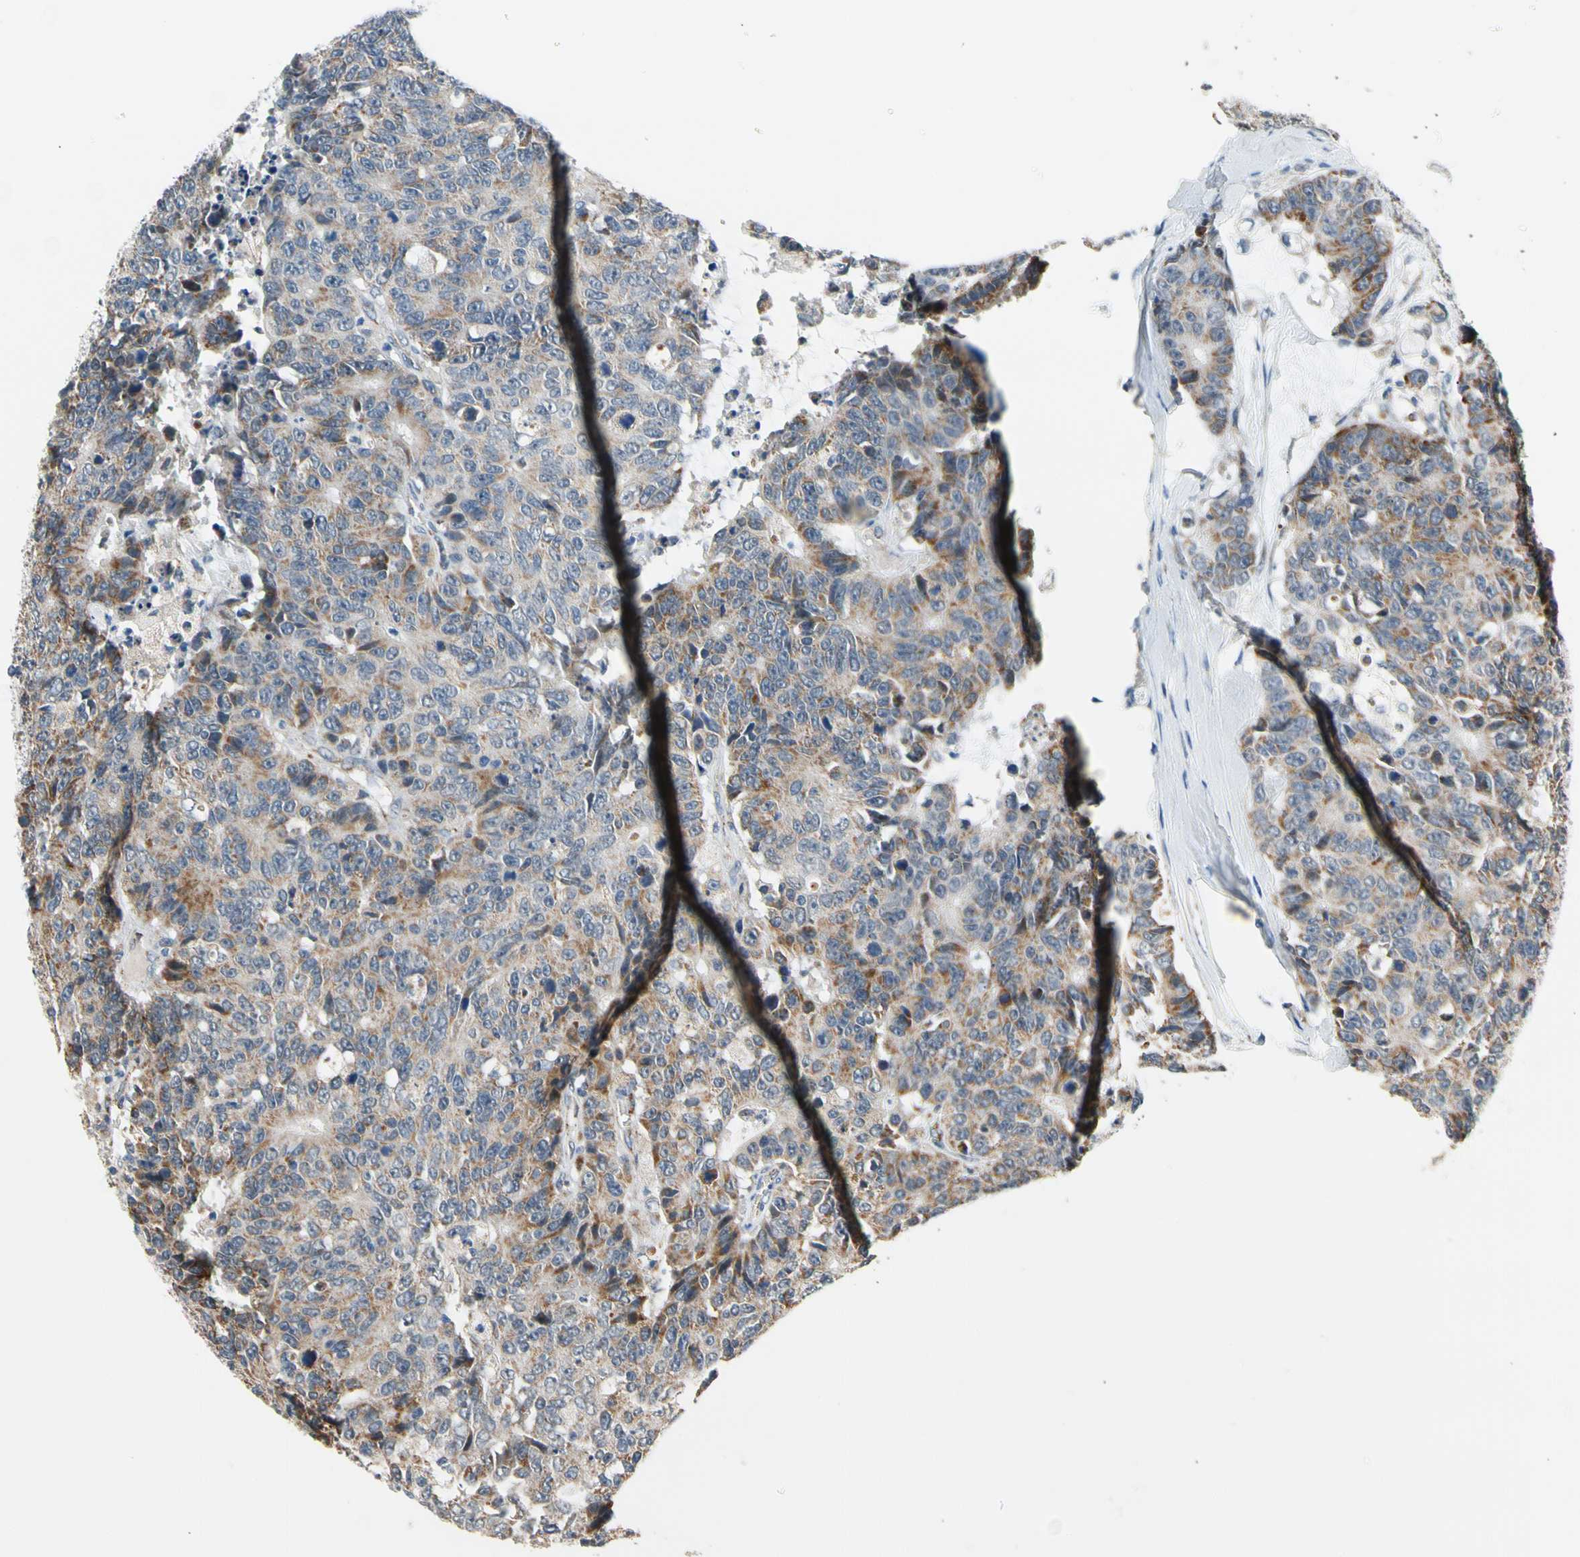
{"staining": {"intensity": "moderate", "quantity": ">75%", "location": "cytoplasmic/membranous"}, "tissue": "colorectal cancer", "cell_type": "Tumor cells", "image_type": "cancer", "snomed": [{"axis": "morphology", "description": "Adenocarcinoma, NOS"}, {"axis": "topography", "description": "Colon"}], "caption": "A brown stain shows moderate cytoplasmic/membranous expression of a protein in human adenocarcinoma (colorectal) tumor cells. (DAB = brown stain, brightfield microscopy at high magnification).", "gene": "KHDC4", "patient": {"sex": "female", "age": 86}}